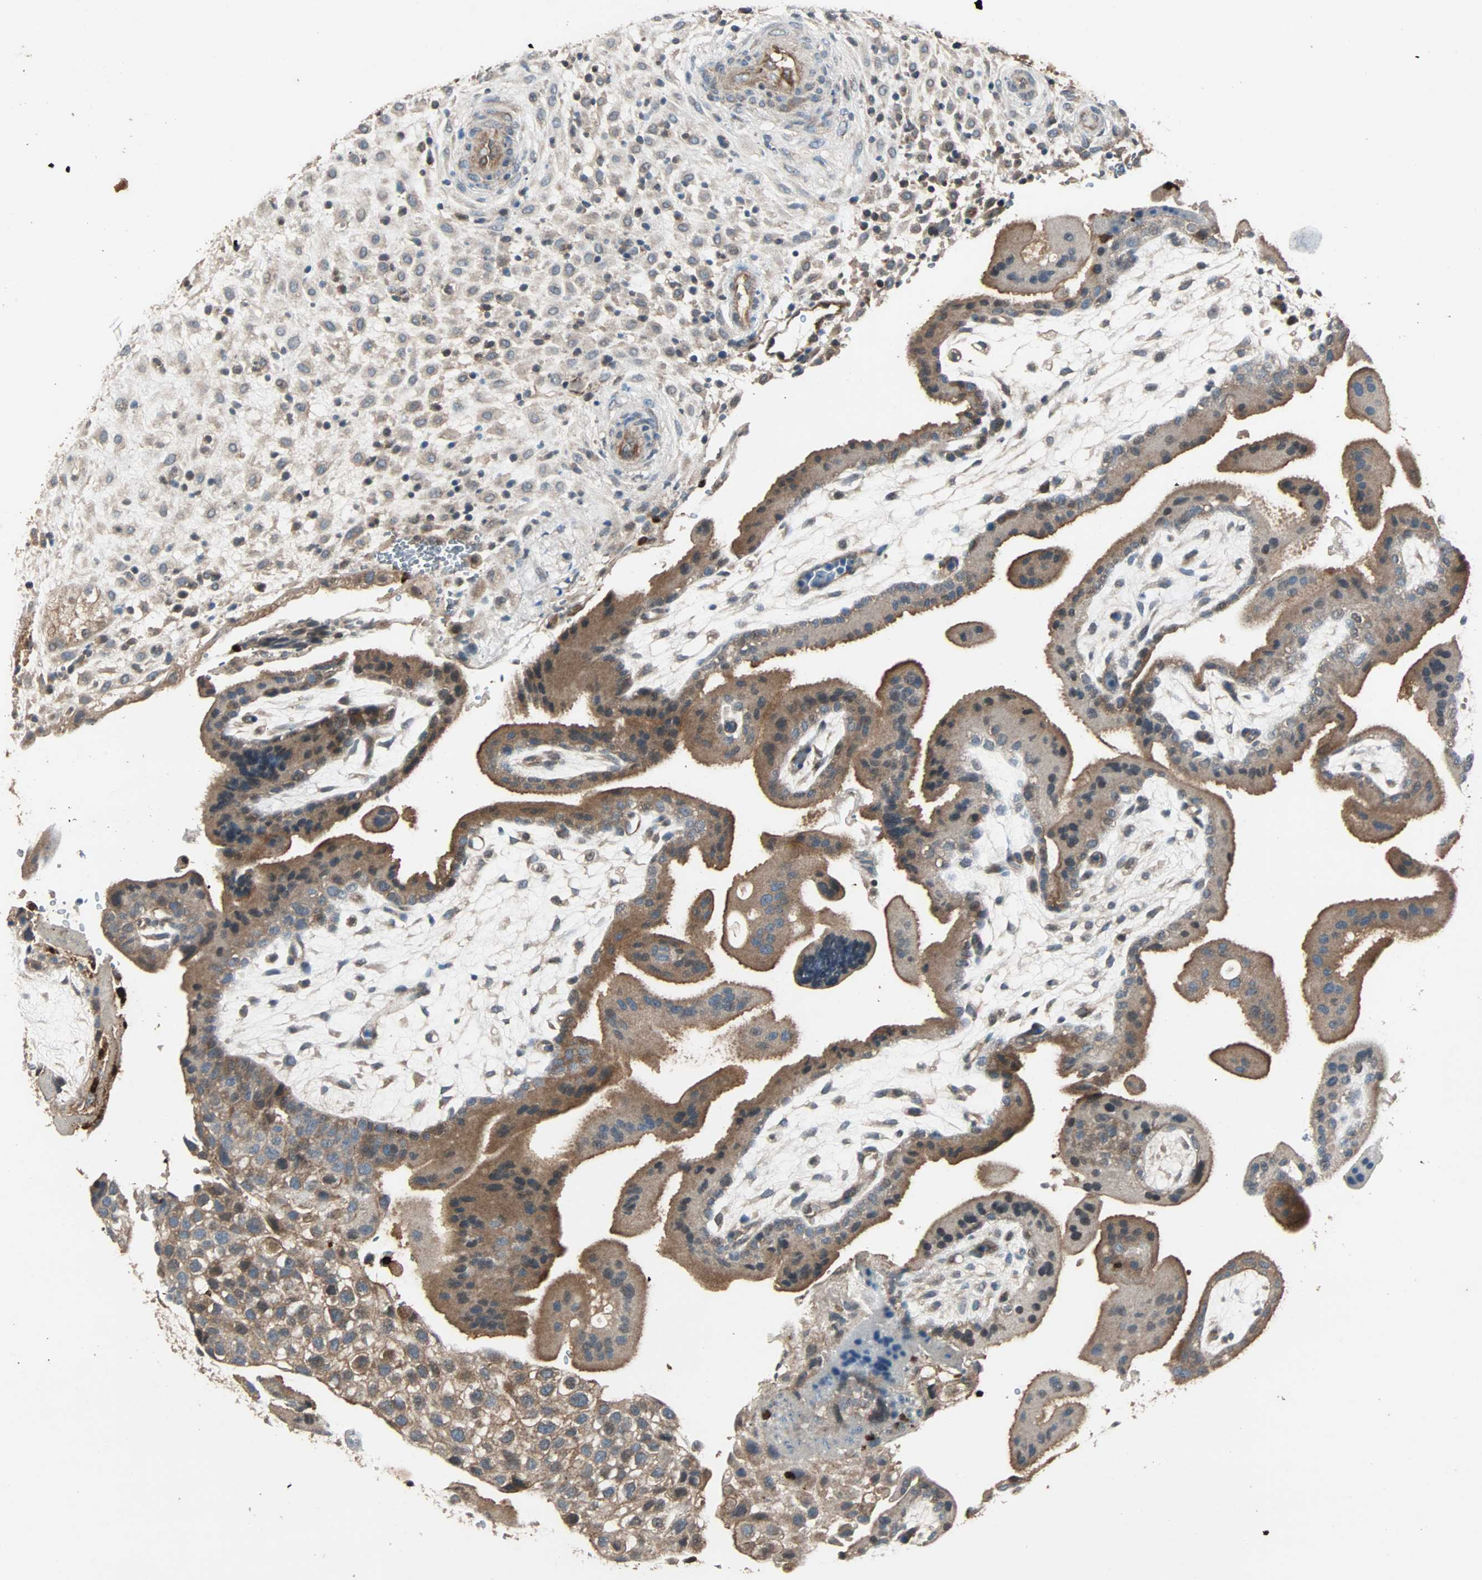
{"staining": {"intensity": "moderate", "quantity": ">75%", "location": "cytoplasmic/membranous"}, "tissue": "placenta", "cell_type": "Decidual cells", "image_type": "normal", "snomed": [{"axis": "morphology", "description": "Normal tissue, NOS"}, {"axis": "topography", "description": "Placenta"}], "caption": "Placenta stained for a protein (brown) exhibits moderate cytoplasmic/membranous positive positivity in about >75% of decidual cells.", "gene": "GCK", "patient": {"sex": "female", "age": 35}}